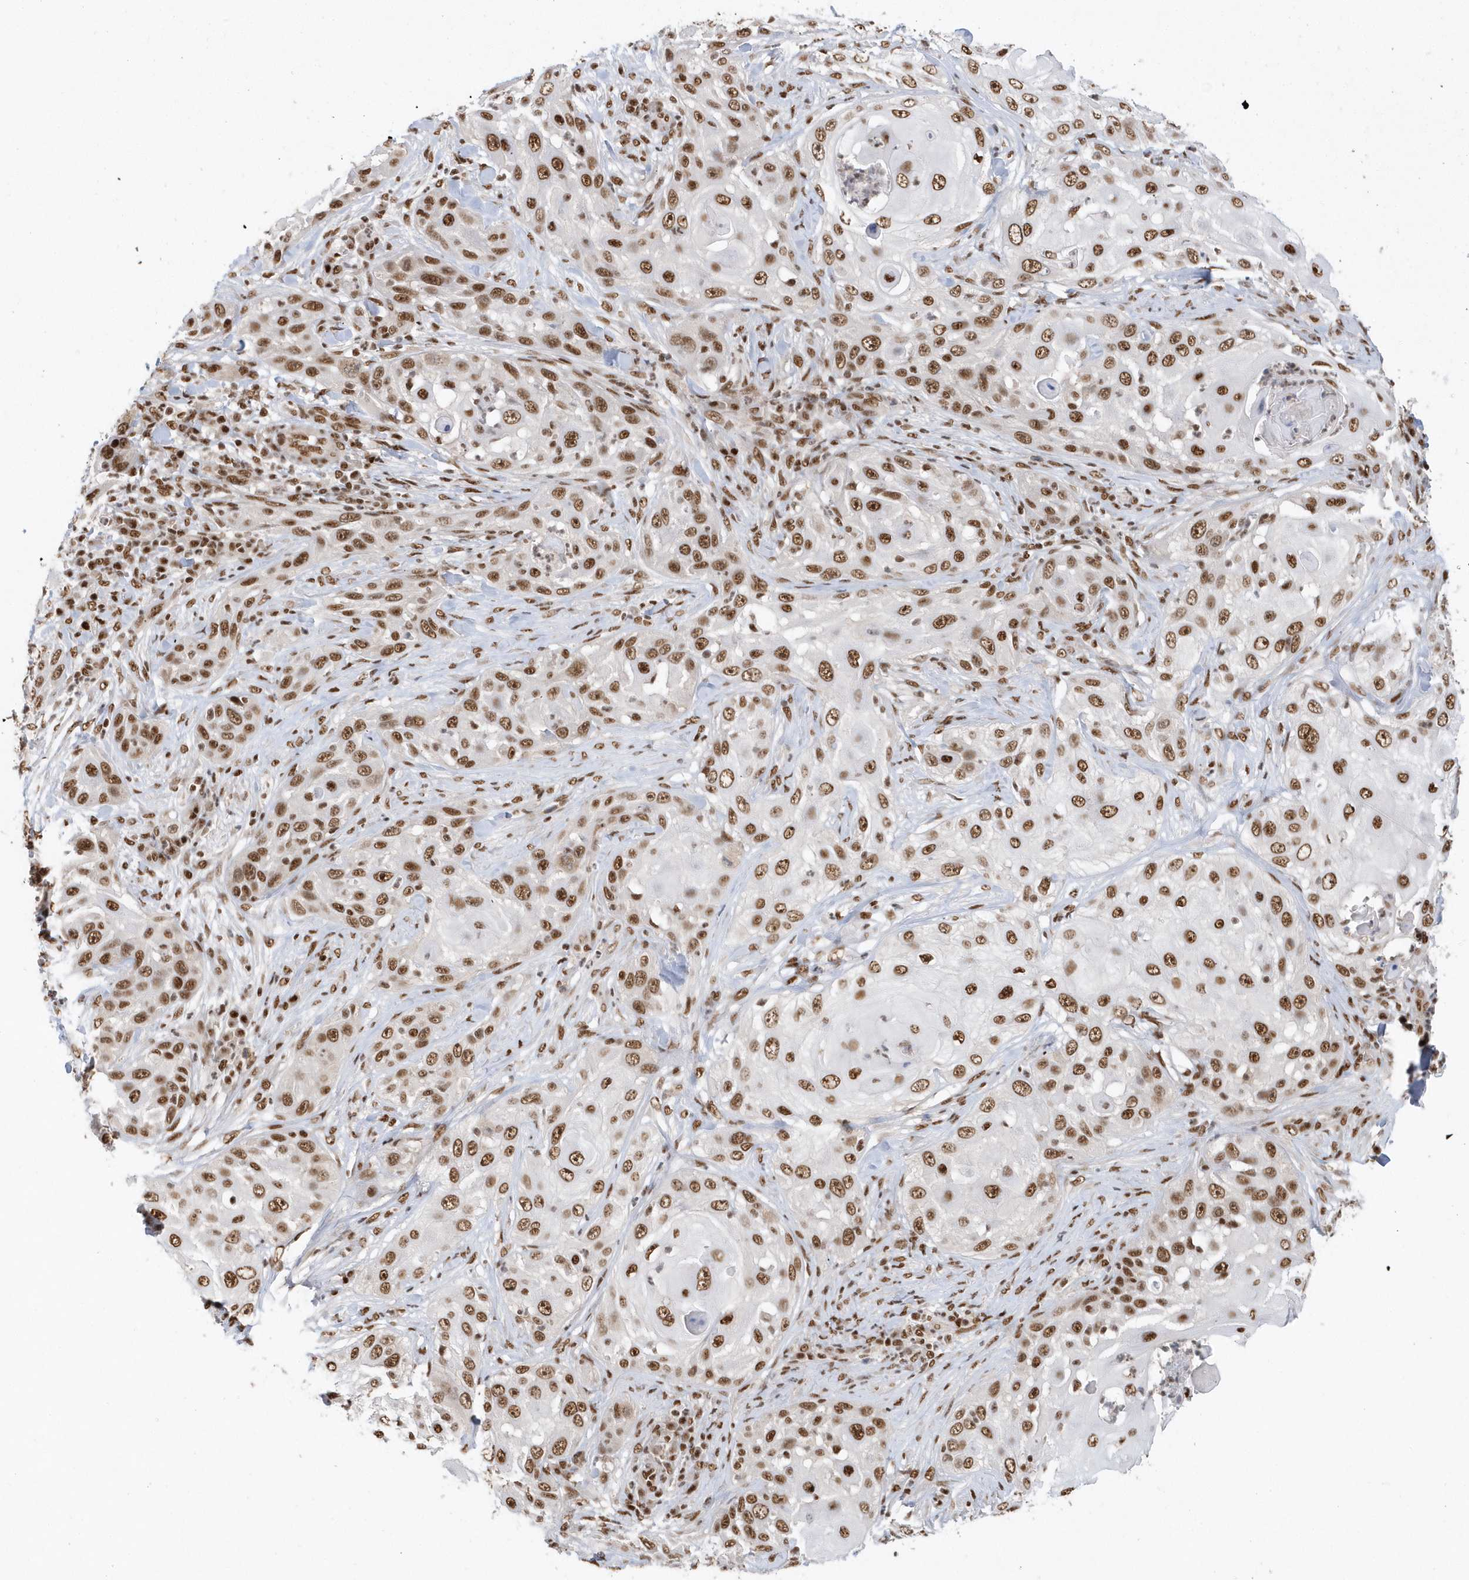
{"staining": {"intensity": "moderate", "quantity": ">75%", "location": "nuclear"}, "tissue": "skin cancer", "cell_type": "Tumor cells", "image_type": "cancer", "snomed": [{"axis": "morphology", "description": "Squamous cell carcinoma, NOS"}, {"axis": "topography", "description": "Skin"}], "caption": "Skin squamous cell carcinoma stained with a brown dye demonstrates moderate nuclear positive staining in about >75% of tumor cells.", "gene": "SEPHS1", "patient": {"sex": "female", "age": 44}}